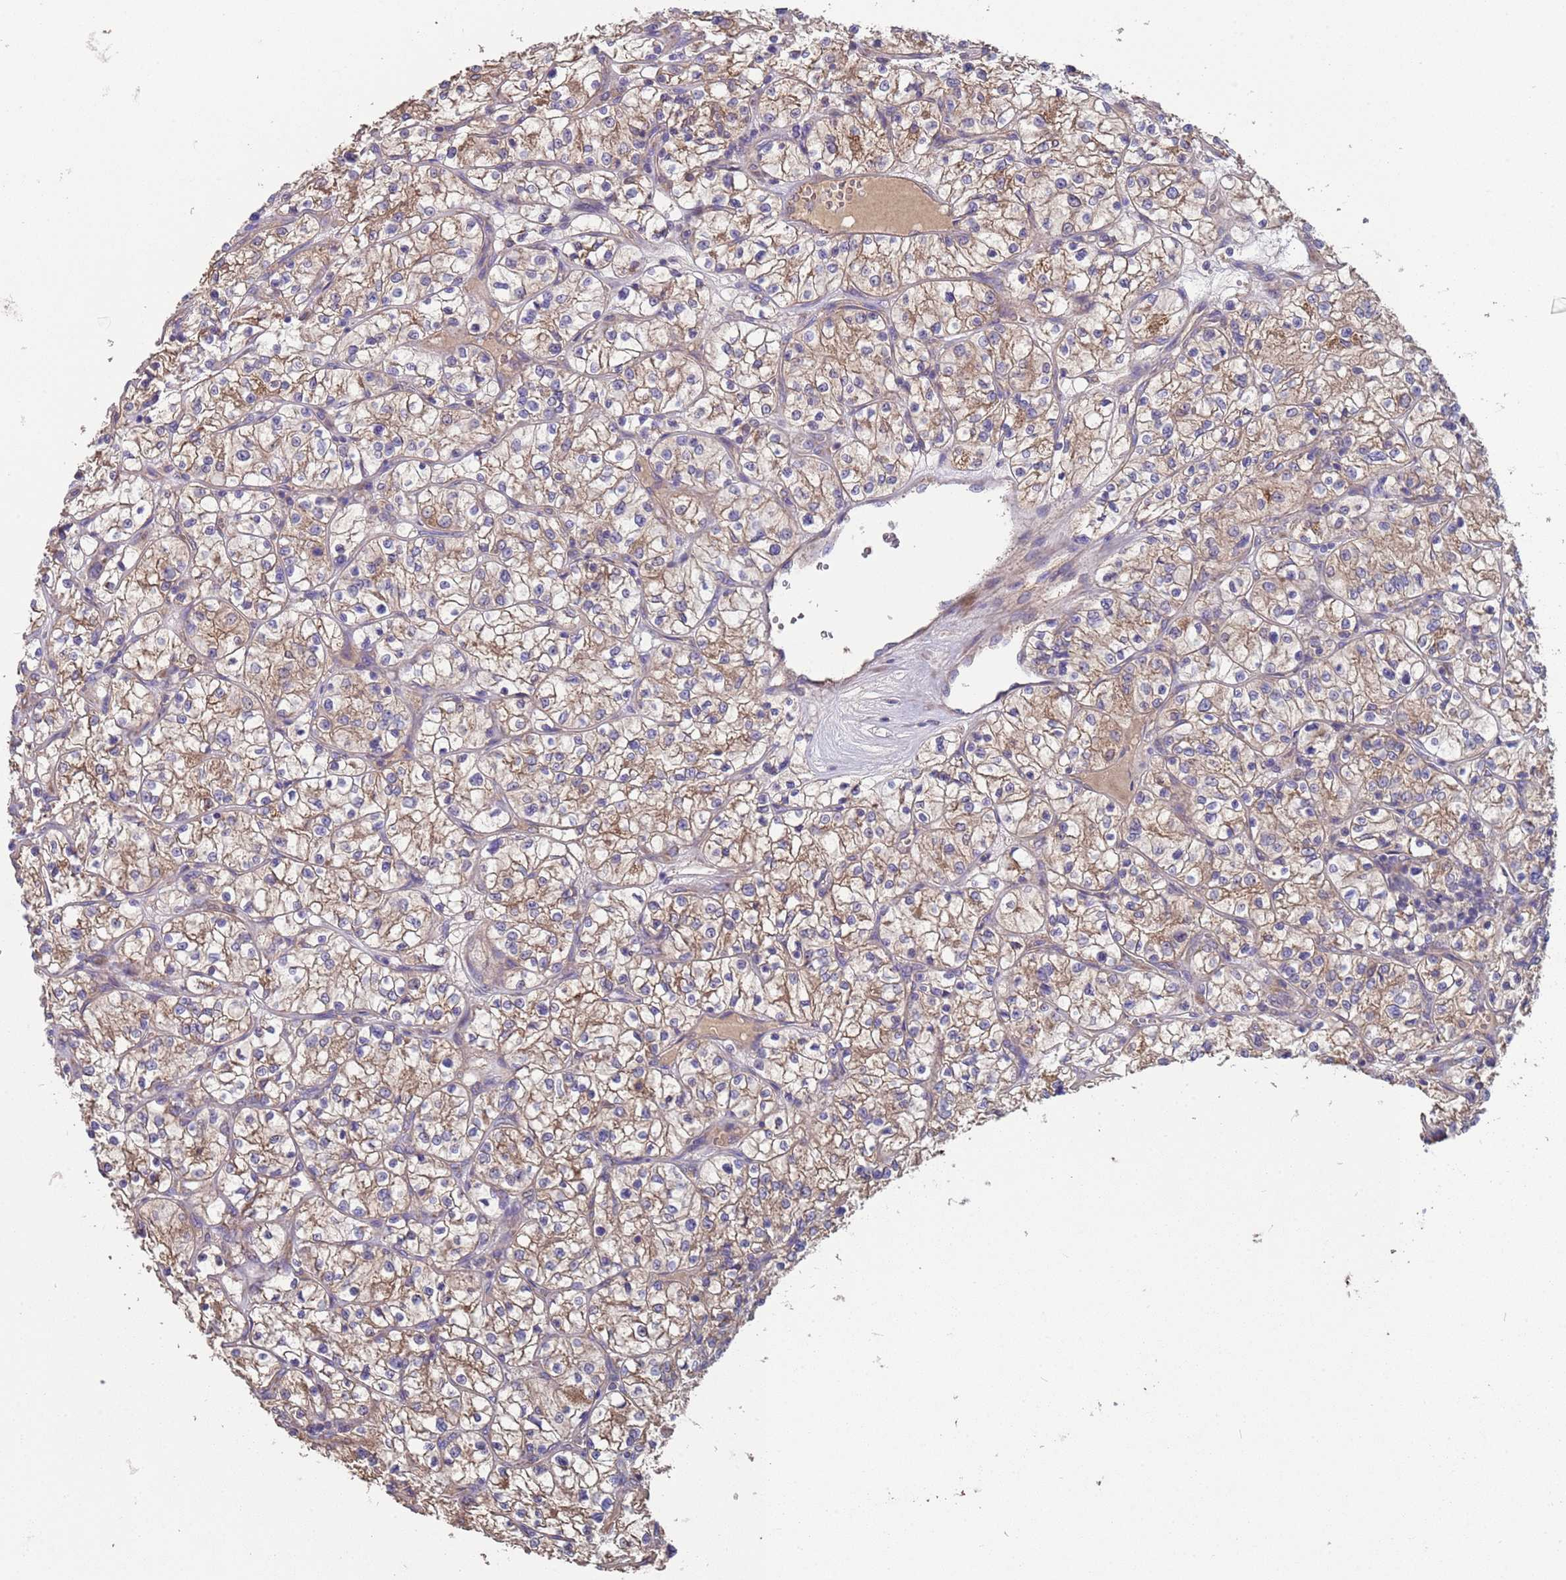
{"staining": {"intensity": "moderate", "quantity": ">75%", "location": "cytoplasmic/membranous"}, "tissue": "renal cancer", "cell_type": "Tumor cells", "image_type": "cancer", "snomed": [{"axis": "morphology", "description": "Adenocarcinoma, NOS"}, {"axis": "topography", "description": "Kidney"}], "caption": "IHC image of renal cancer (adenocarcinoma) stained for a protein (brown), which demonstrates medium levels of moderate cytoplasmic/membranous expression in about >75% of tumor cells.", "gene": "EEF1AKMT1", "patient": {"sex": "female", "age": 64}}